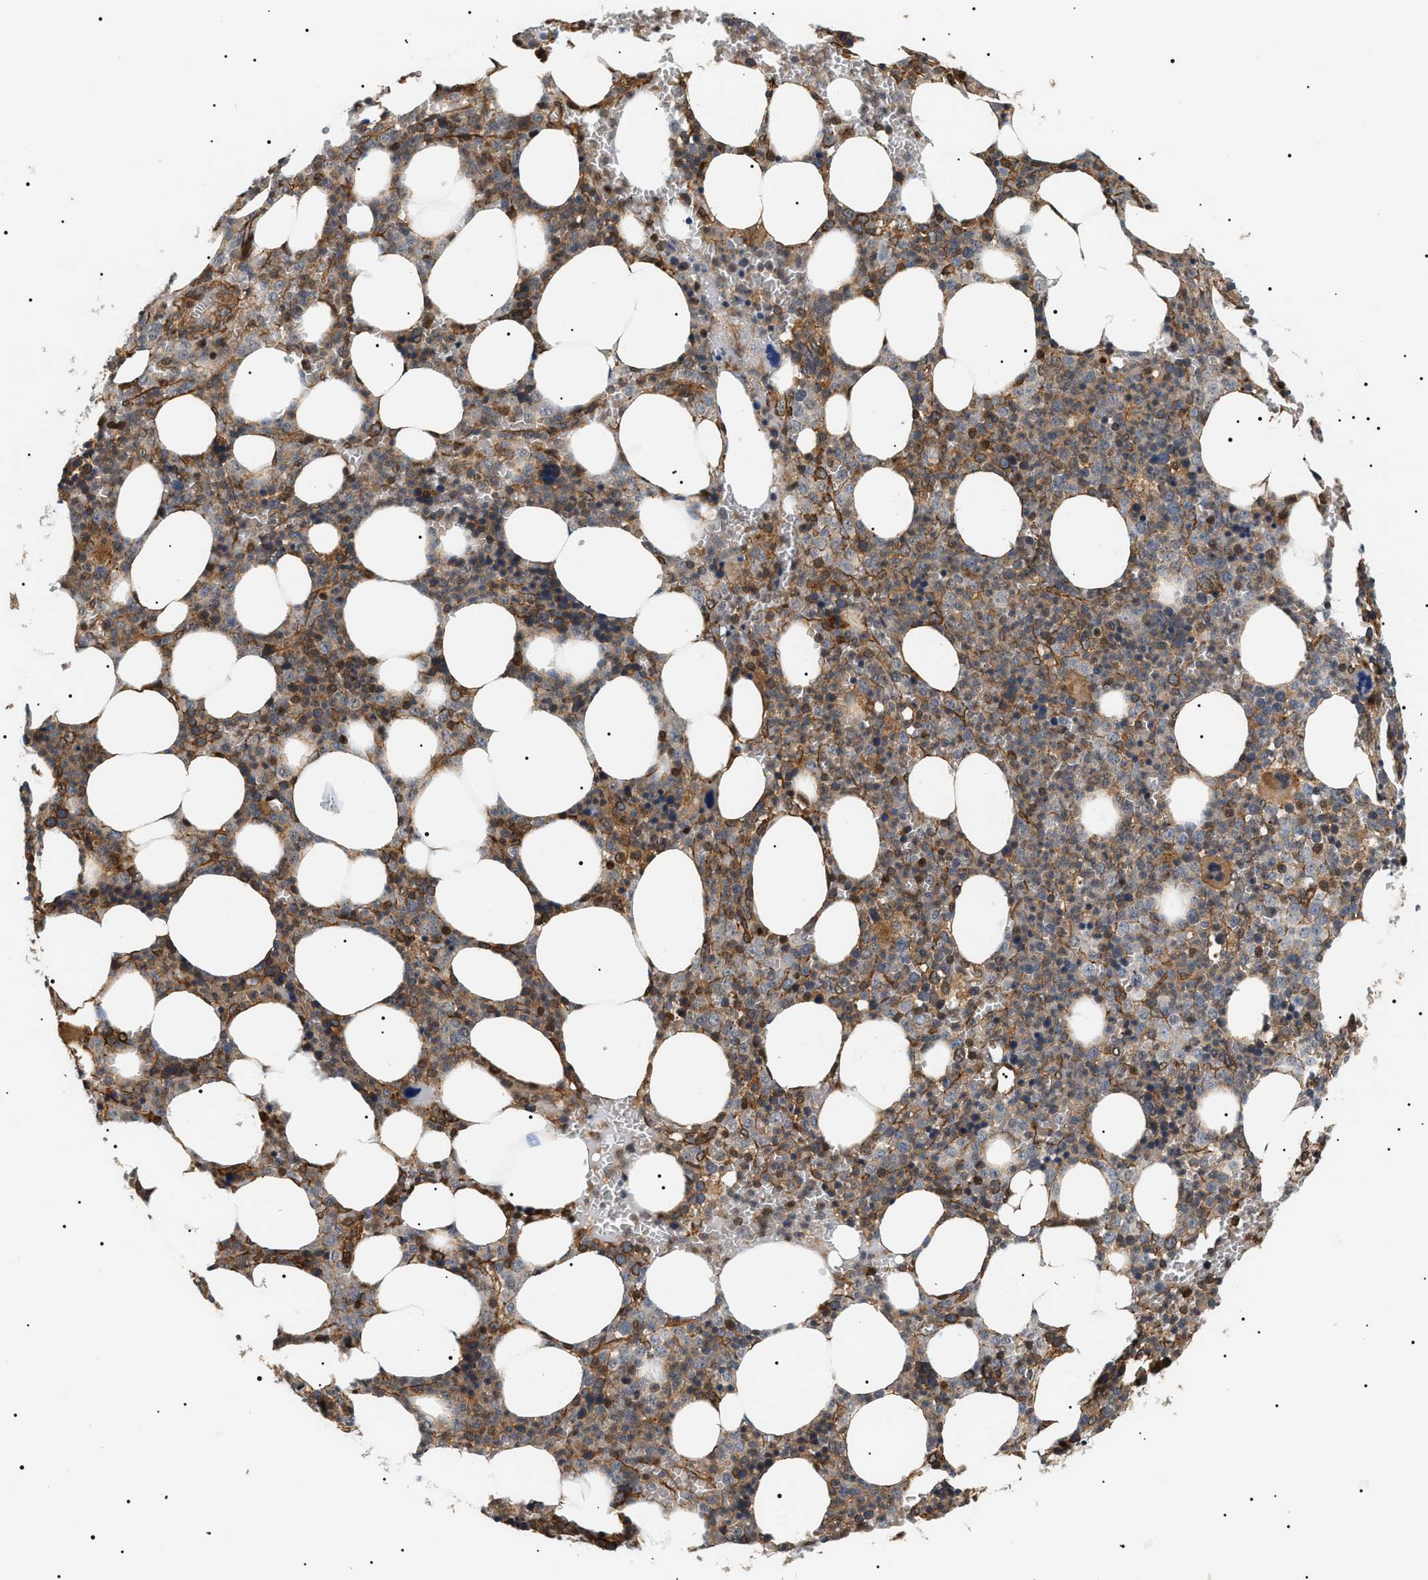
{"staining": {"intensity": "moderate", "quantity": "25%-75%", "location": "cytoplasmic/membranous"}, "tissue": "bone marrow", "cell_type": "Hematopoietic cells", "image_type": "normal", "snomed": [{"axis": "morphology", "description": "Normal tissue, NOS"}, {"axis": "morphology", "description": "Inflammation, NOS"}, {"axis": "topography", "description": "Bone marrow"}], "caption": "Hematopoietic cells reveal medium levels of moderate cytoplasmic/membranous positivity in approximately 25%-75% of cells in normal human bone marrow.", "gene": "SH3GLB2", "patient": {"sex": "female", "age": 67}}